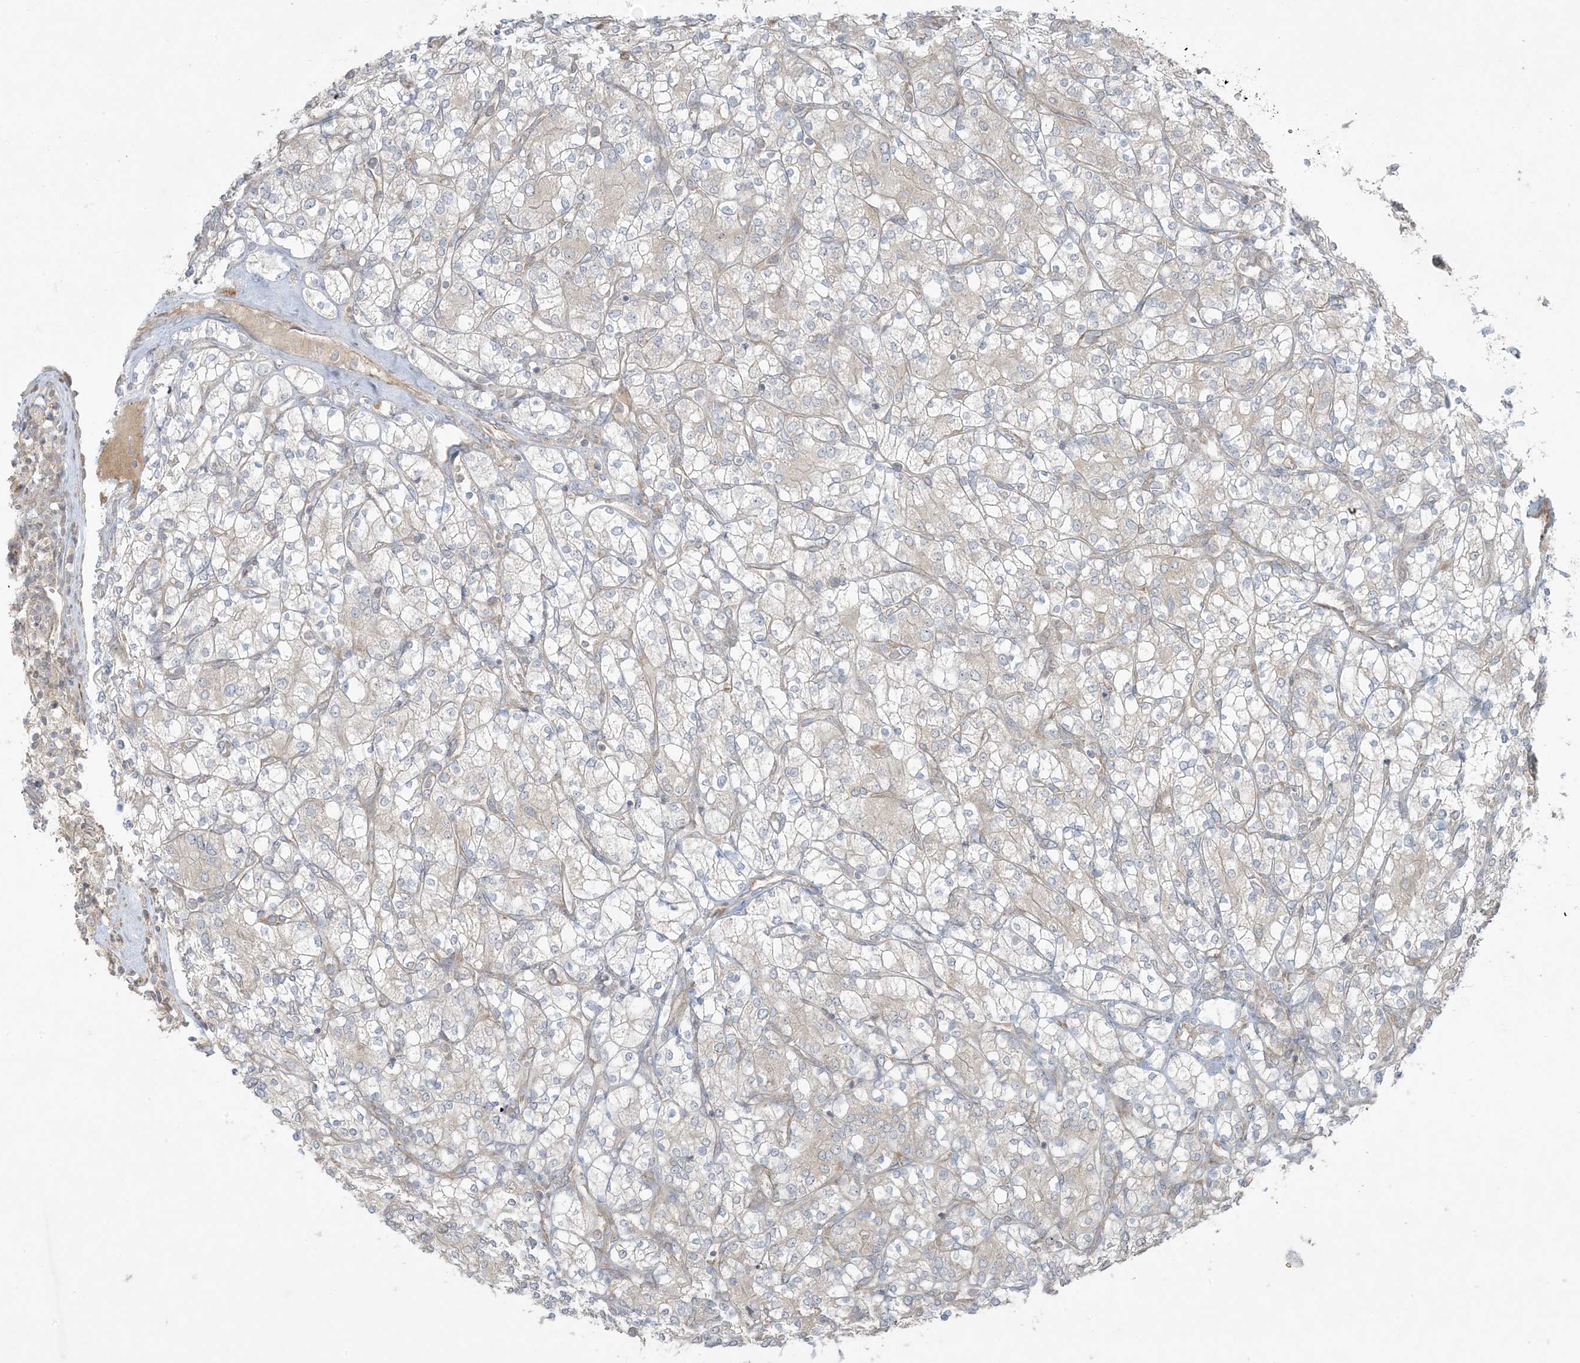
{"staining": {"intensity": "negative", "quantity": "none", "location": "none"}, "tissue": "renal cancer", "cell_type": "Tumor cells", "image_type": "cancer", "snomed": [{"axis": "morphology", "description": "Adenocarcinoma, NOS"}, {"axis": "topography", "description": "Kidney"}], "caption": "Tumor cells are negative for protein expression in human renal cancer.", "gene": "ZNF263", "patient": {"sex": "male", "age": 77}}